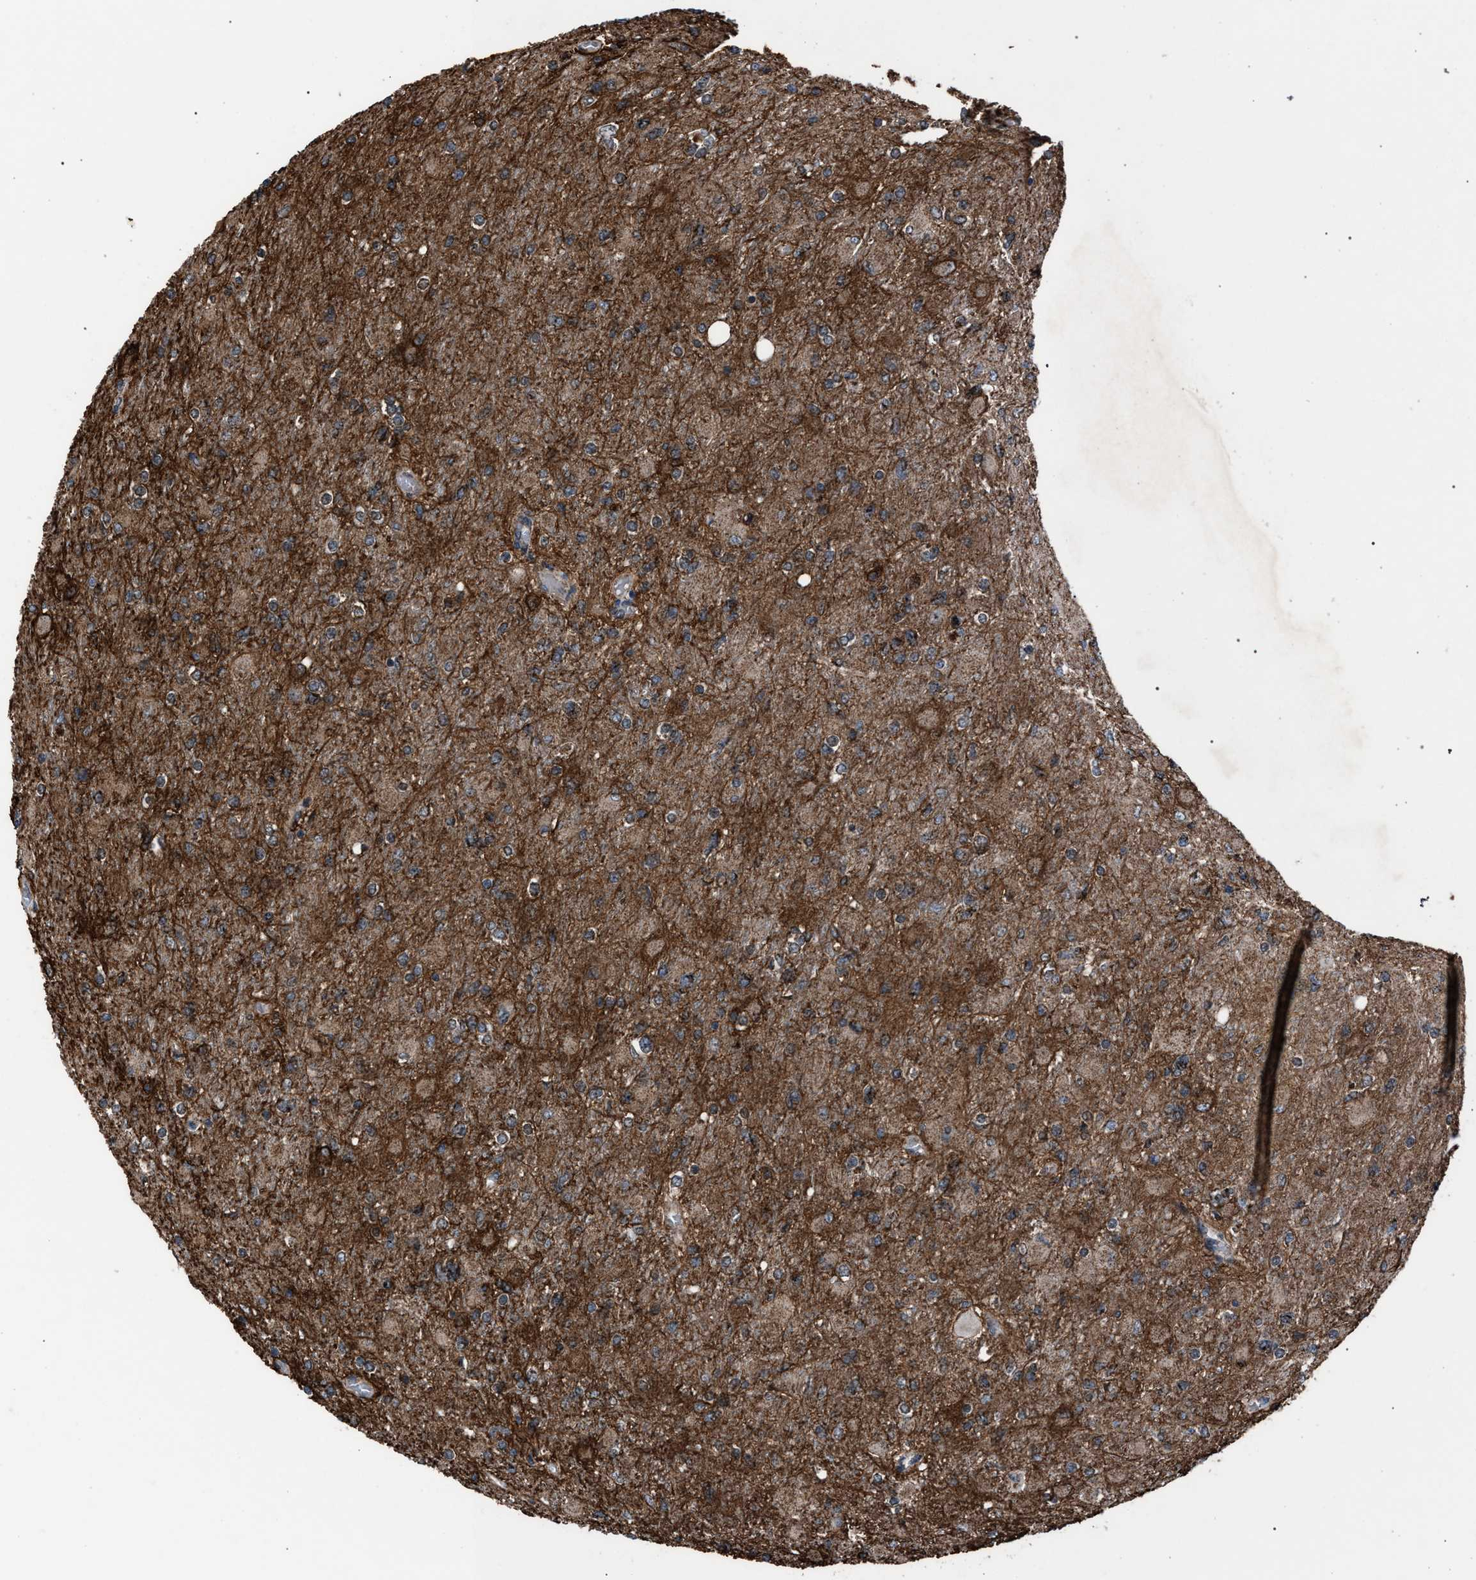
{"staining": {"intensity": "moderate", "quantity": "<25%", "location": "cytoplasmic/membranous"}, "tissue": "glioma", "cell_type": "Tumor cells", "image_type": "cancer", "snomed": [{"axis": "morphology", "description": "Glioma, malignant, High grade"}, {"axis": "topography", "description": "Cerebral cortex"}], "caption": "A photomicrograph of malignant high-grade glioma stained for a protein exhibits moderate cytoplasmic/membranous brown staining in tumor cells.", "gene": "HSD17B4", "patient": {"sex": "female", "age": 36}}